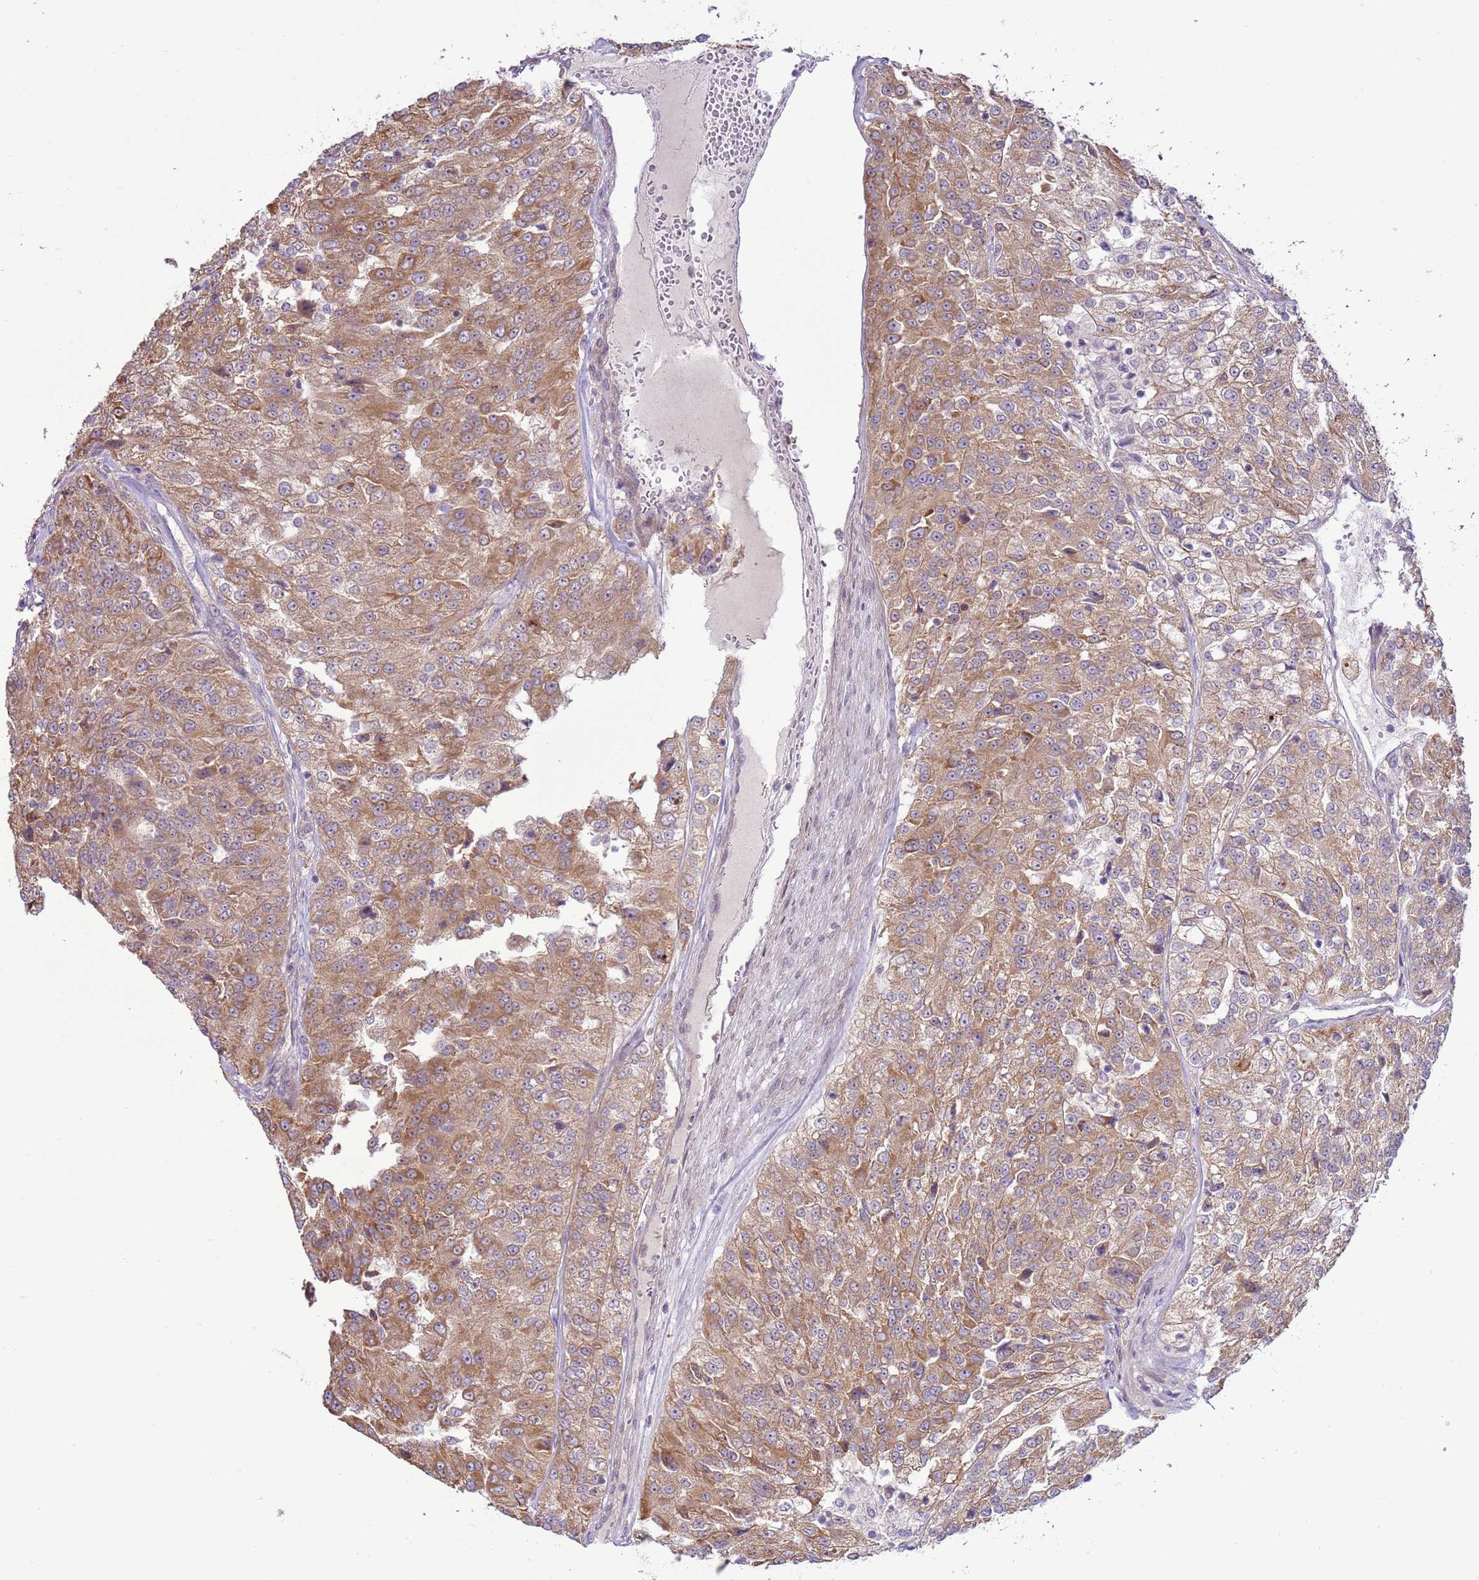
{"staining": {"intensity": "moderate", "quantity": "25%-75%", "location": "cytoplasmic/membranous"}, "tissue": "renal cancer", "cell_type": "Tumor cells", "image_type": "cancer", "snomed": [{"axis": "morphology", "description": "Adenocarcinoma, NOS"}, {"axis": "topography", "description": "Kidney"}], "caption": "Immunohistochemical staining of renal adenocarcinoma exhibits moderate cytoplasmic/membranous protein positivity in approximately 25%-75% of tumor cells. Ihc stains the protein in brown and the nuclei are stained blue.", "gene": "SCARA3", "patient": {"sex": "female", "age": 63}}